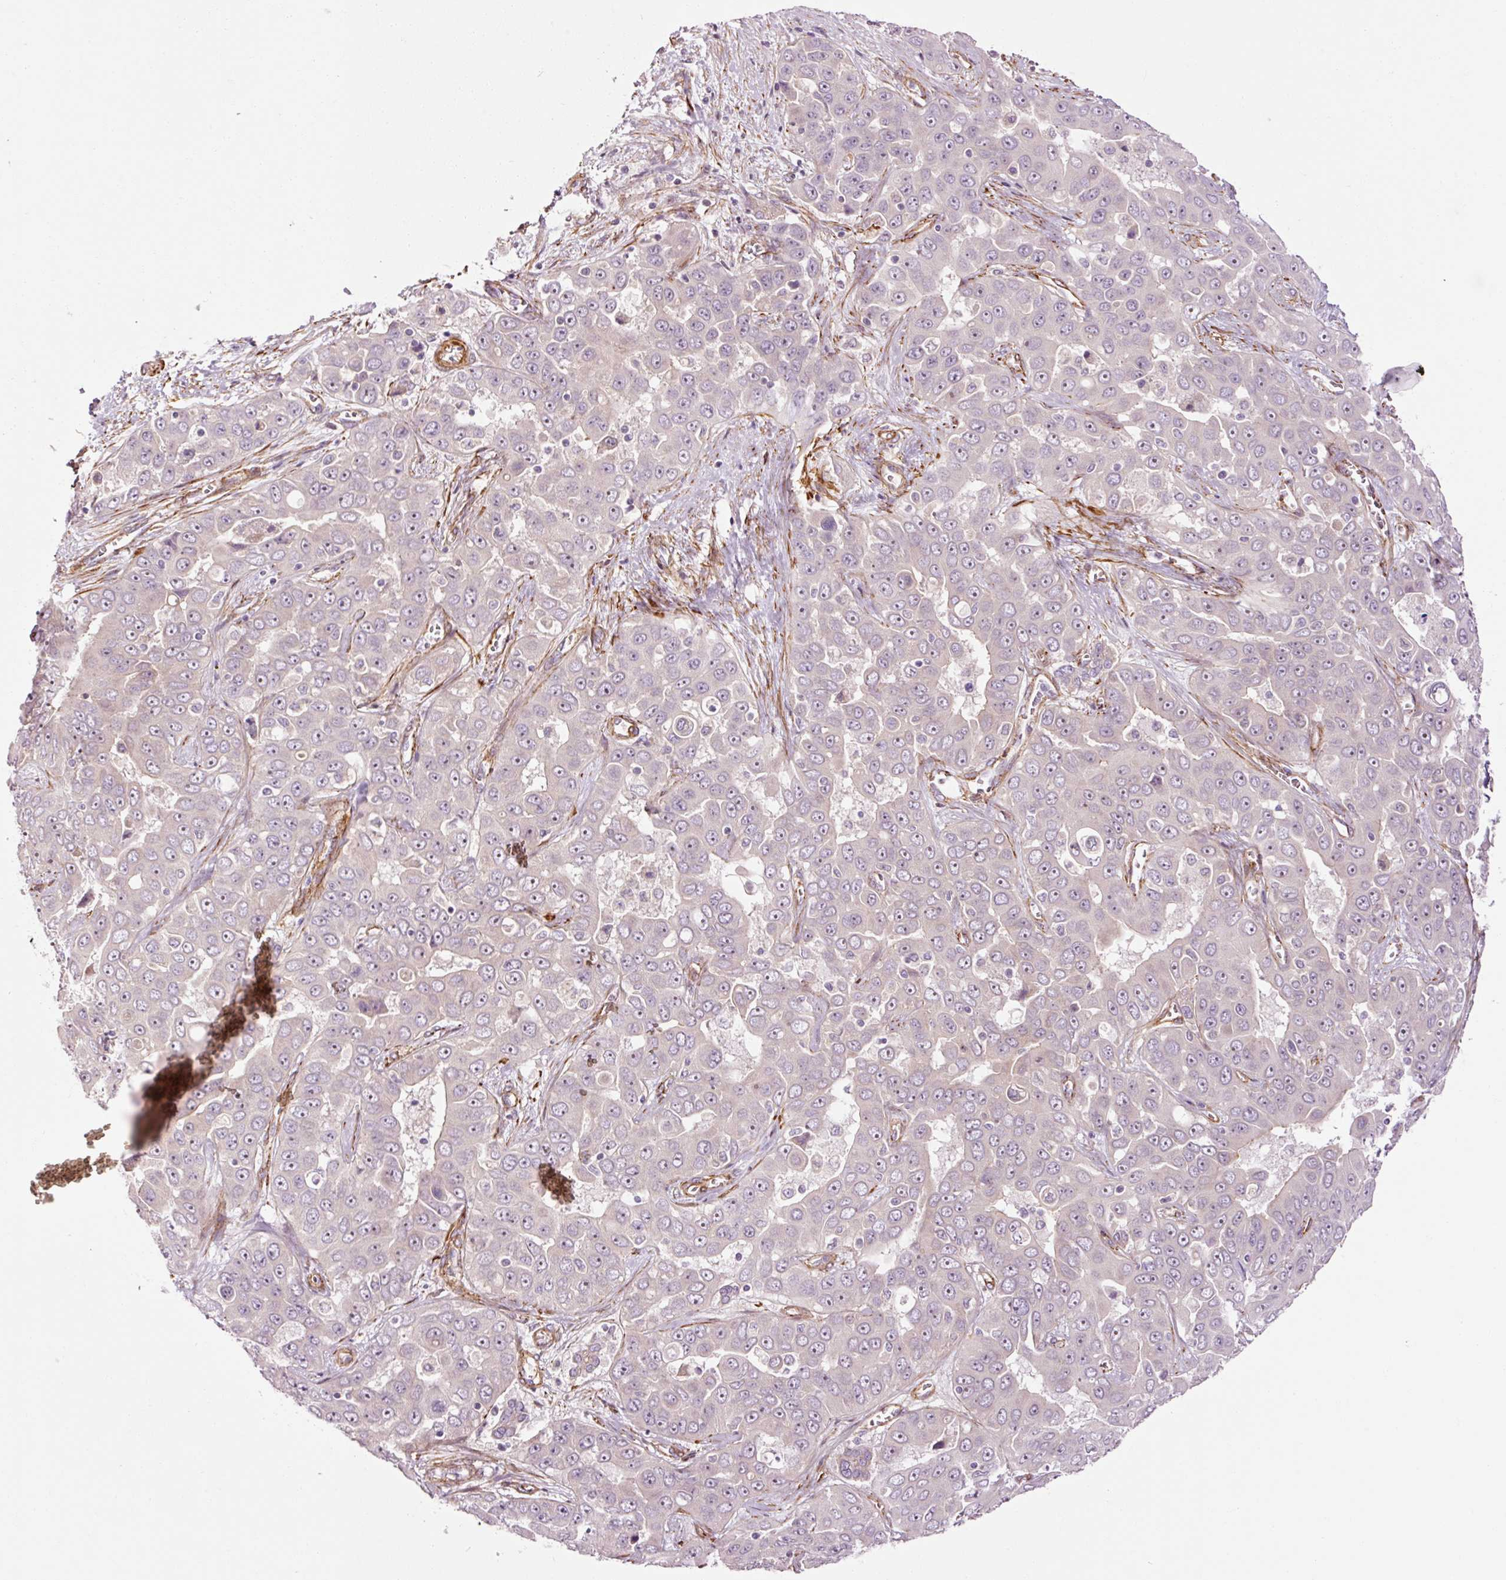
{"staining": {"intensity": "negative", "quantity": "none", "location": "none"}, "tissue": "liver cancer", "cell_type": "Tumor cells", "image_type": "cancer", "snomed": [{"axis": "morphology", "description": "Cholangiocarcinoma"}, {"axis": "topography", "description": "Liver"}], "caption": "DAB (3,3'-diaminobenzidine) immunohistochemical staining of liver cancer shows no significant staining in tumor cells.", "gene": "ANKRD20A1", "patient": {"sex": "female", "age": 52}}